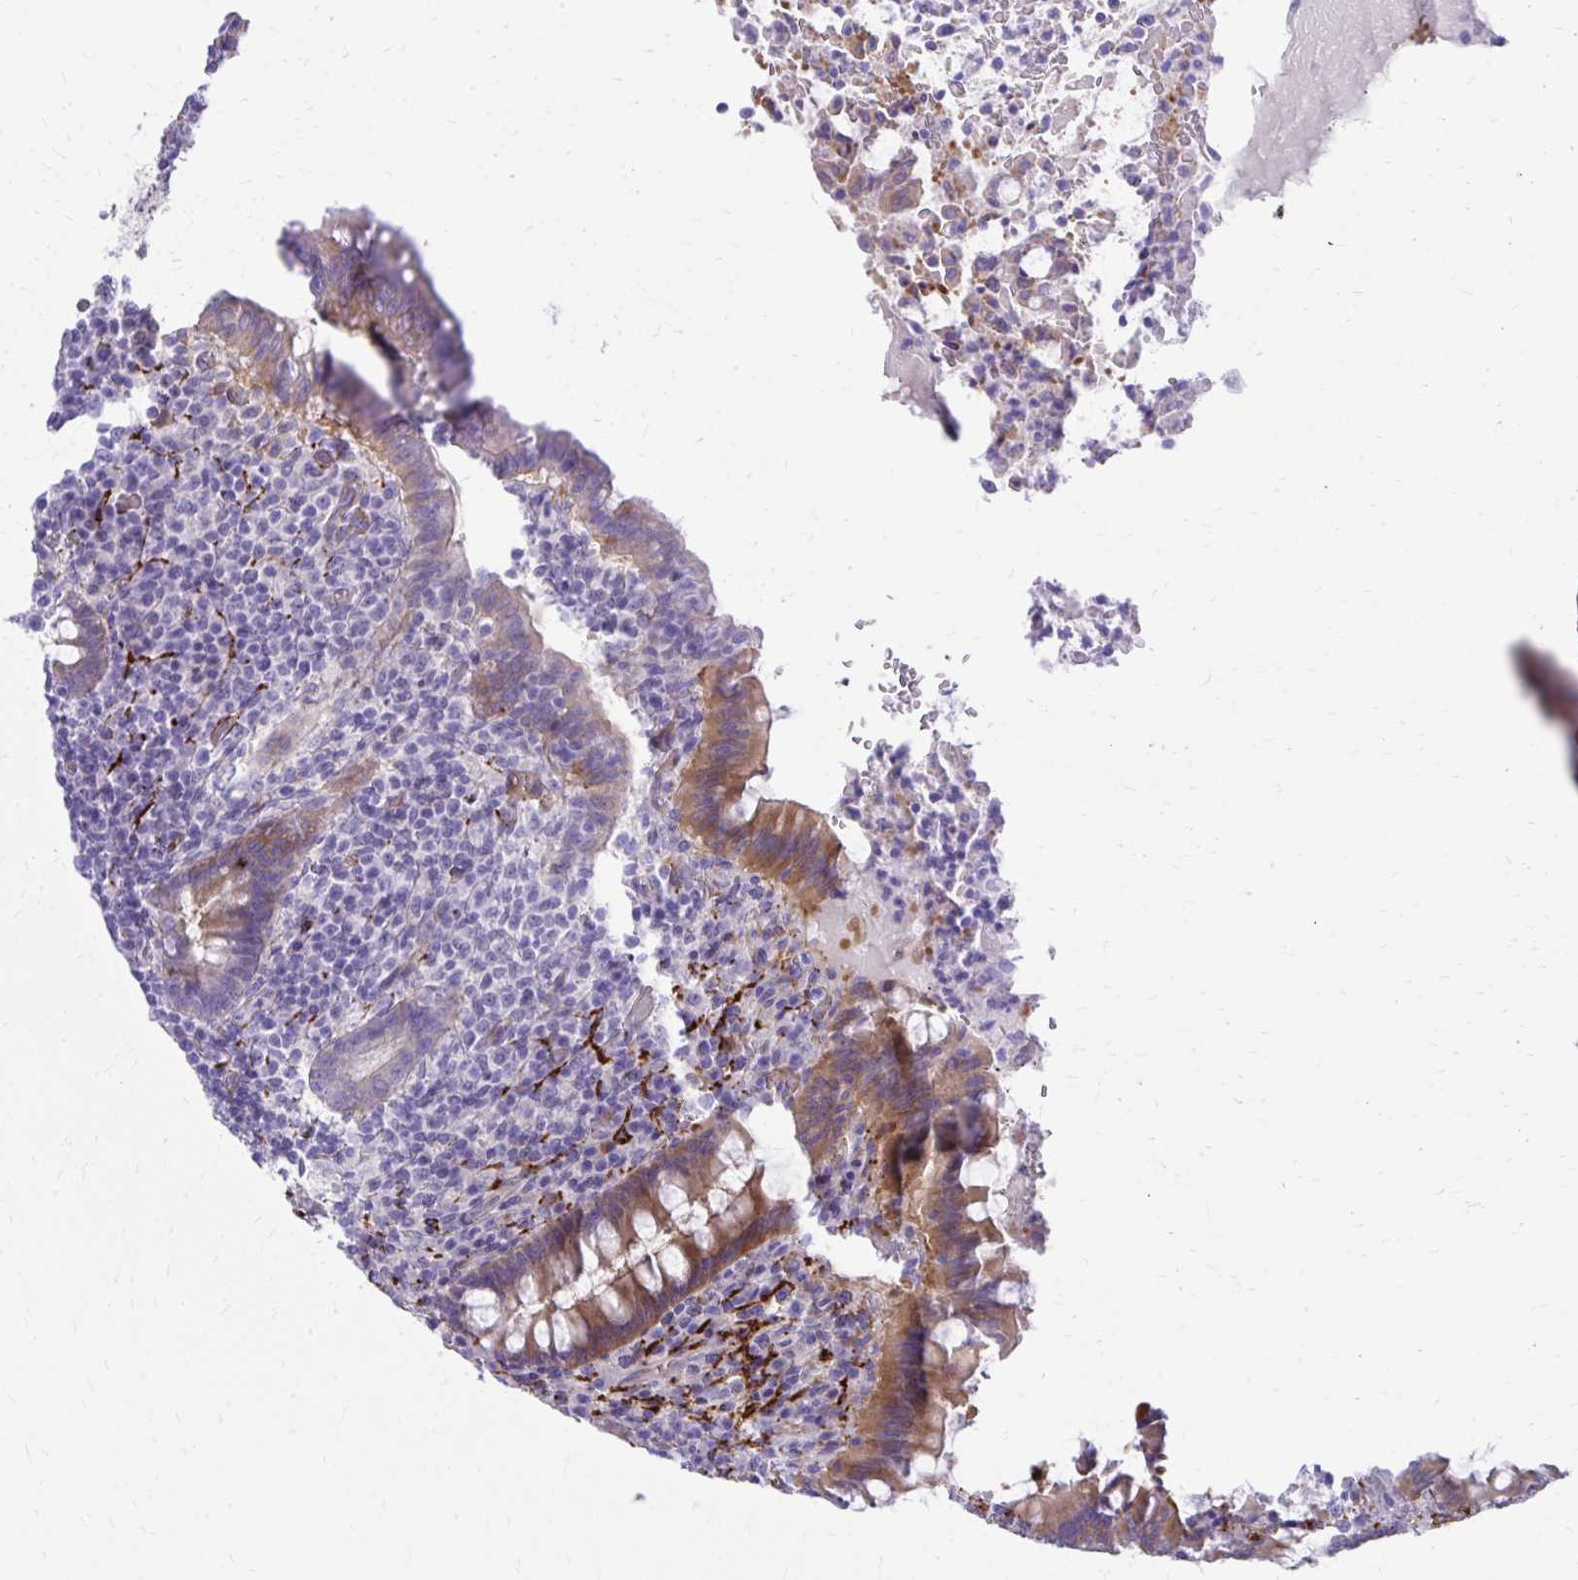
{"staining": {"intensity": "moderate", "quantity": "25%-75%", "location": "cytoplasmic/membranous"}, "tissue": "appendix", "cell_type": "Glandular cells", "image_type": "normal", "snomed": [{"axis": "morphology", "description": "Normal tissue, NOS"}, {"axis": "topography", "description": "Appendix"}], "caption": "Moderate cytoplasmic/membranous protein expression is seen in approximately 25%-75% of glandular cells in appendix. (Brightfield microscopy of DAB IHC at high magnification).", "gene": "EPB41L1", "patient": {"sex": "female", "age": 43}}